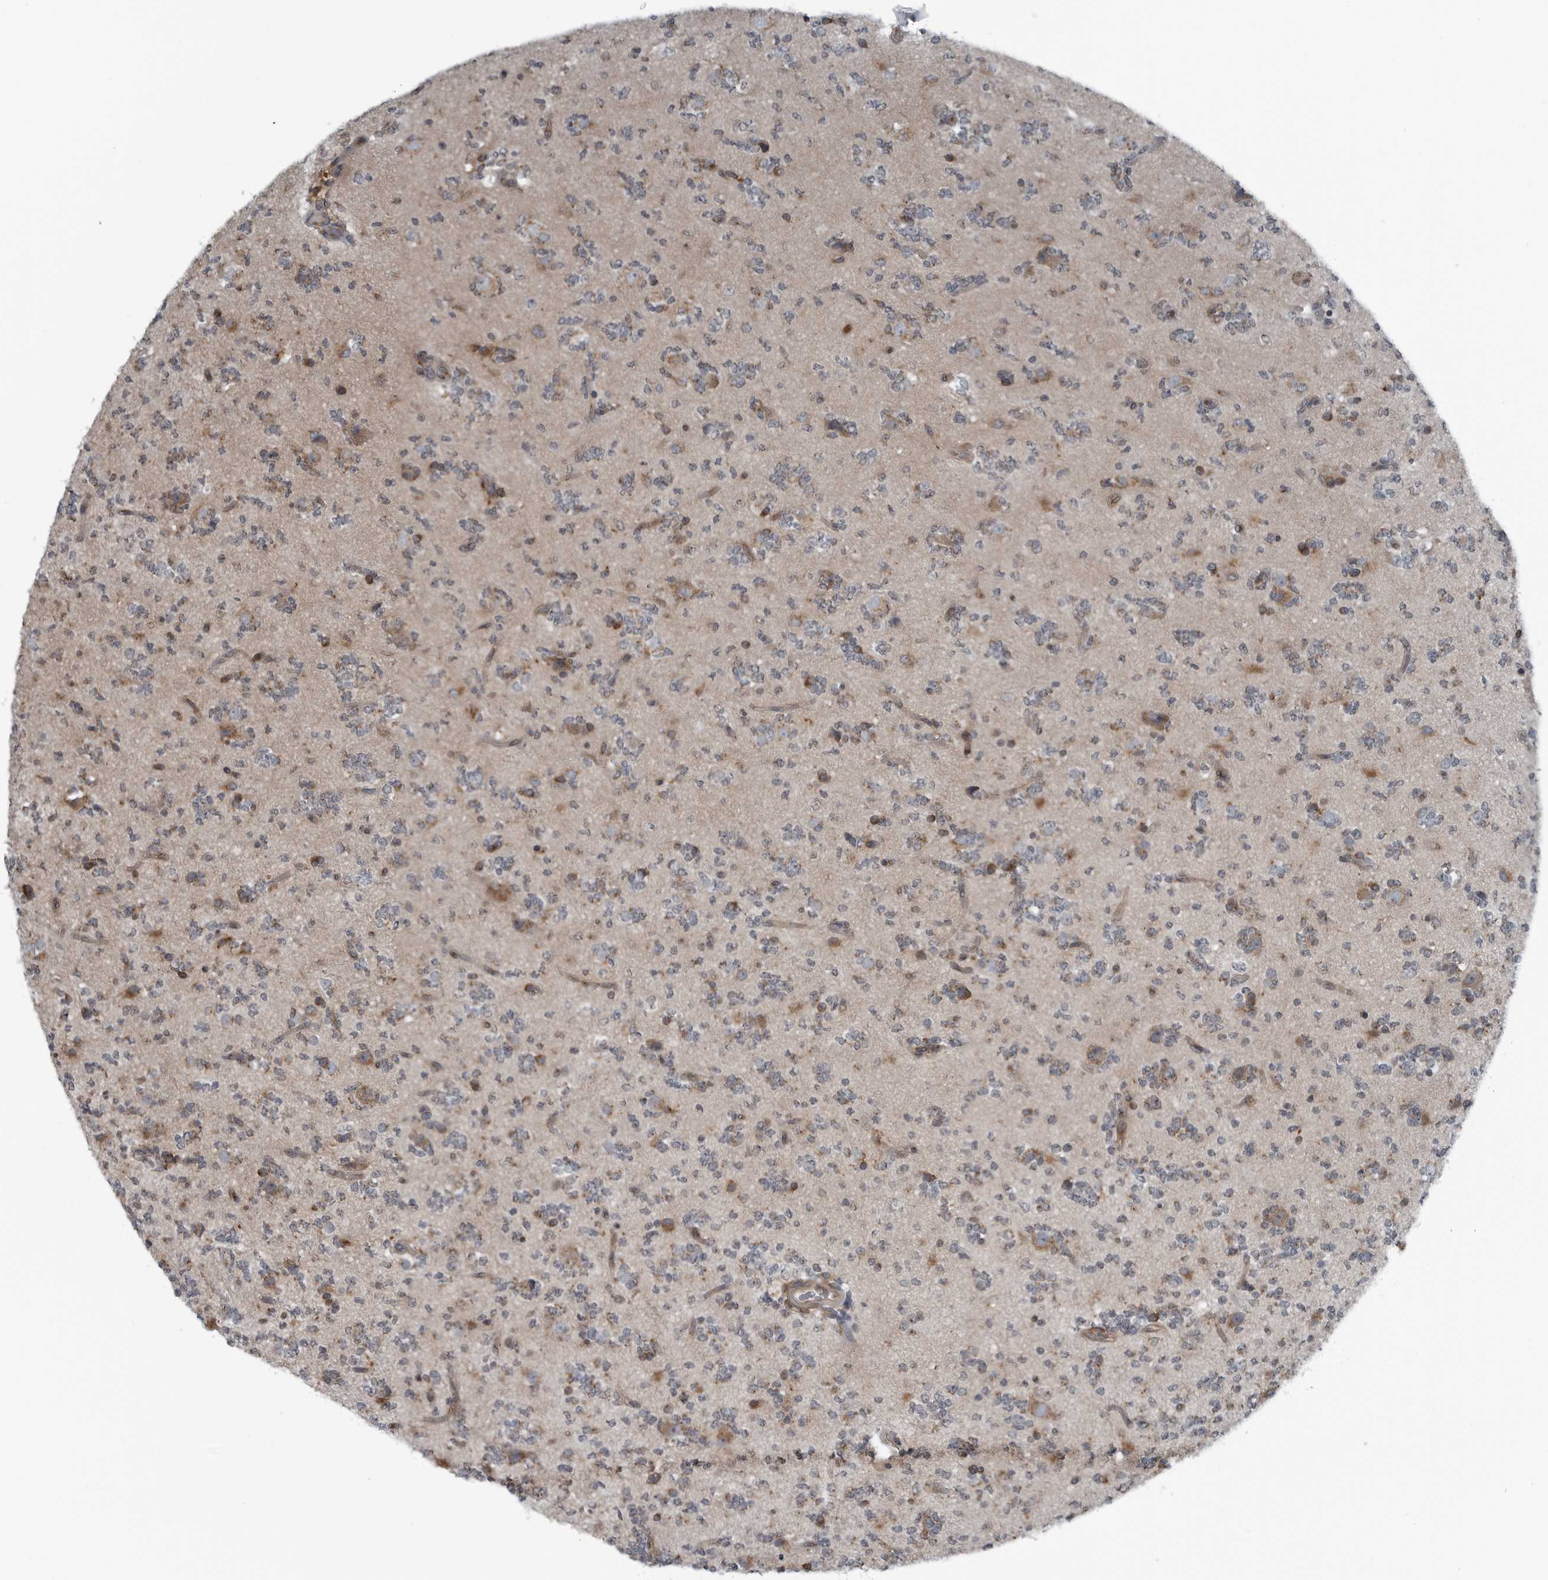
{"staining": {"intensity": "moderate", "quantity": "<25%", "location": "cytoplasmic/membranous"}, "tissue": "glioma", "cell_type": "Tumor cells", "image_type": "cancer", "snomed": [{"axis": "morphology", "description": "Glioma, malignant, High grade"}, {"axis": "topography", "description": "Brain"}], "caption": "Protein expression analysis of high-grade glioma (malignant) displays moderate cytoplasmic/membranous staining in about <25% of tumor cells.", "gene": "CEP85", "patient": {"sex": "female", "age": 62}}